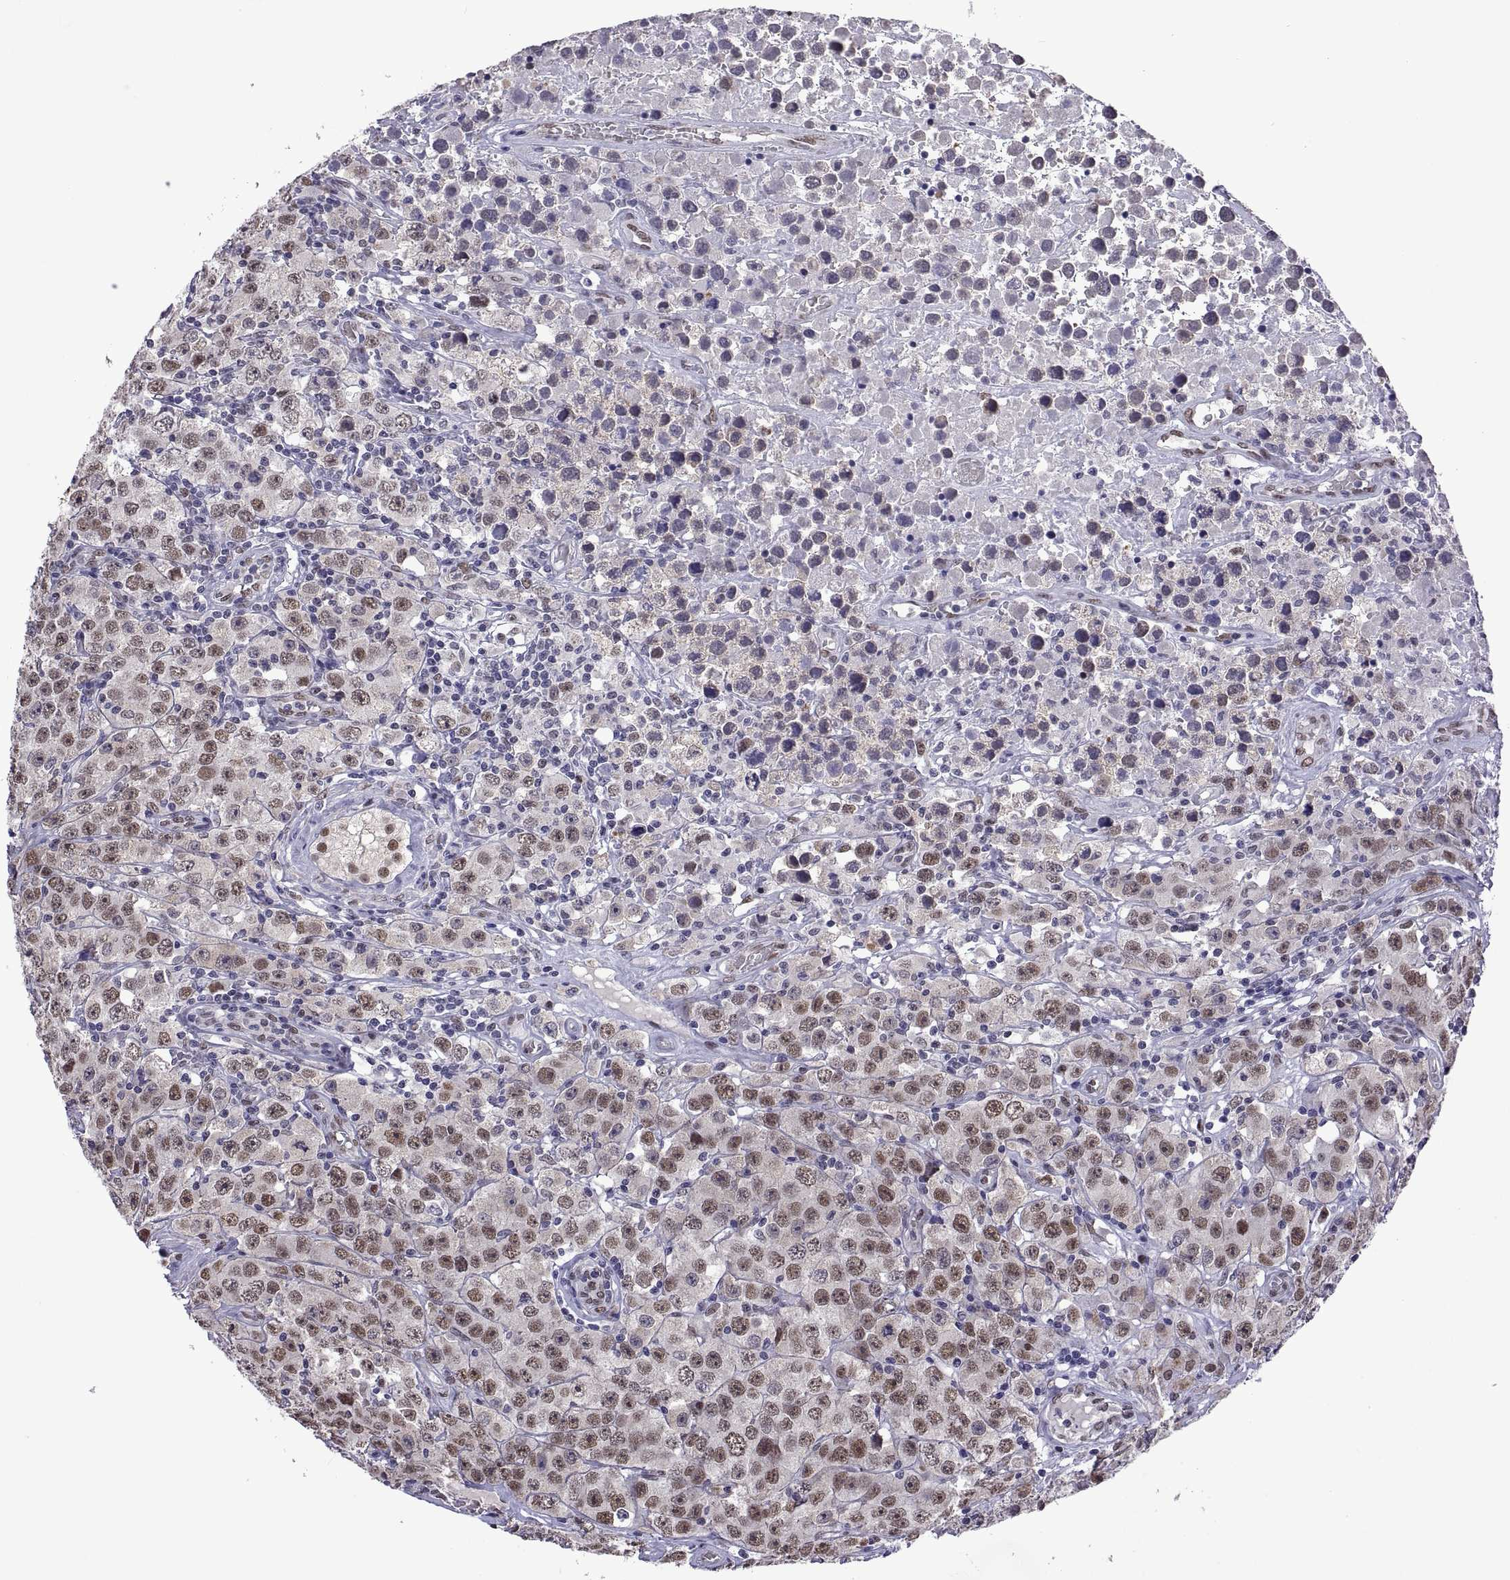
{"staining": {"intensity": "moderate", "quantity": "25%-75%", "location": "nuclear"}, "tissue": "testis cancer", "cell_type": "Tumor cells", "image_type": "cancer", "snomed": [{"axis": "morphology", "description": "Seminoma, NOS"}, {"axis": "topography", "description": "Testis"}], "caption": "Immunohistochemistry histopathology image of neoplastic tissue: human seminoma (testis) stained using immunohistochemistry (IHC) displays medium levels of moderate protein expression localized specifically in the nuclear of tumor cells, appearing as a nuclear brown color.", "gene": "NR4A1", "patient": {"sex": "male", "age": 52}}